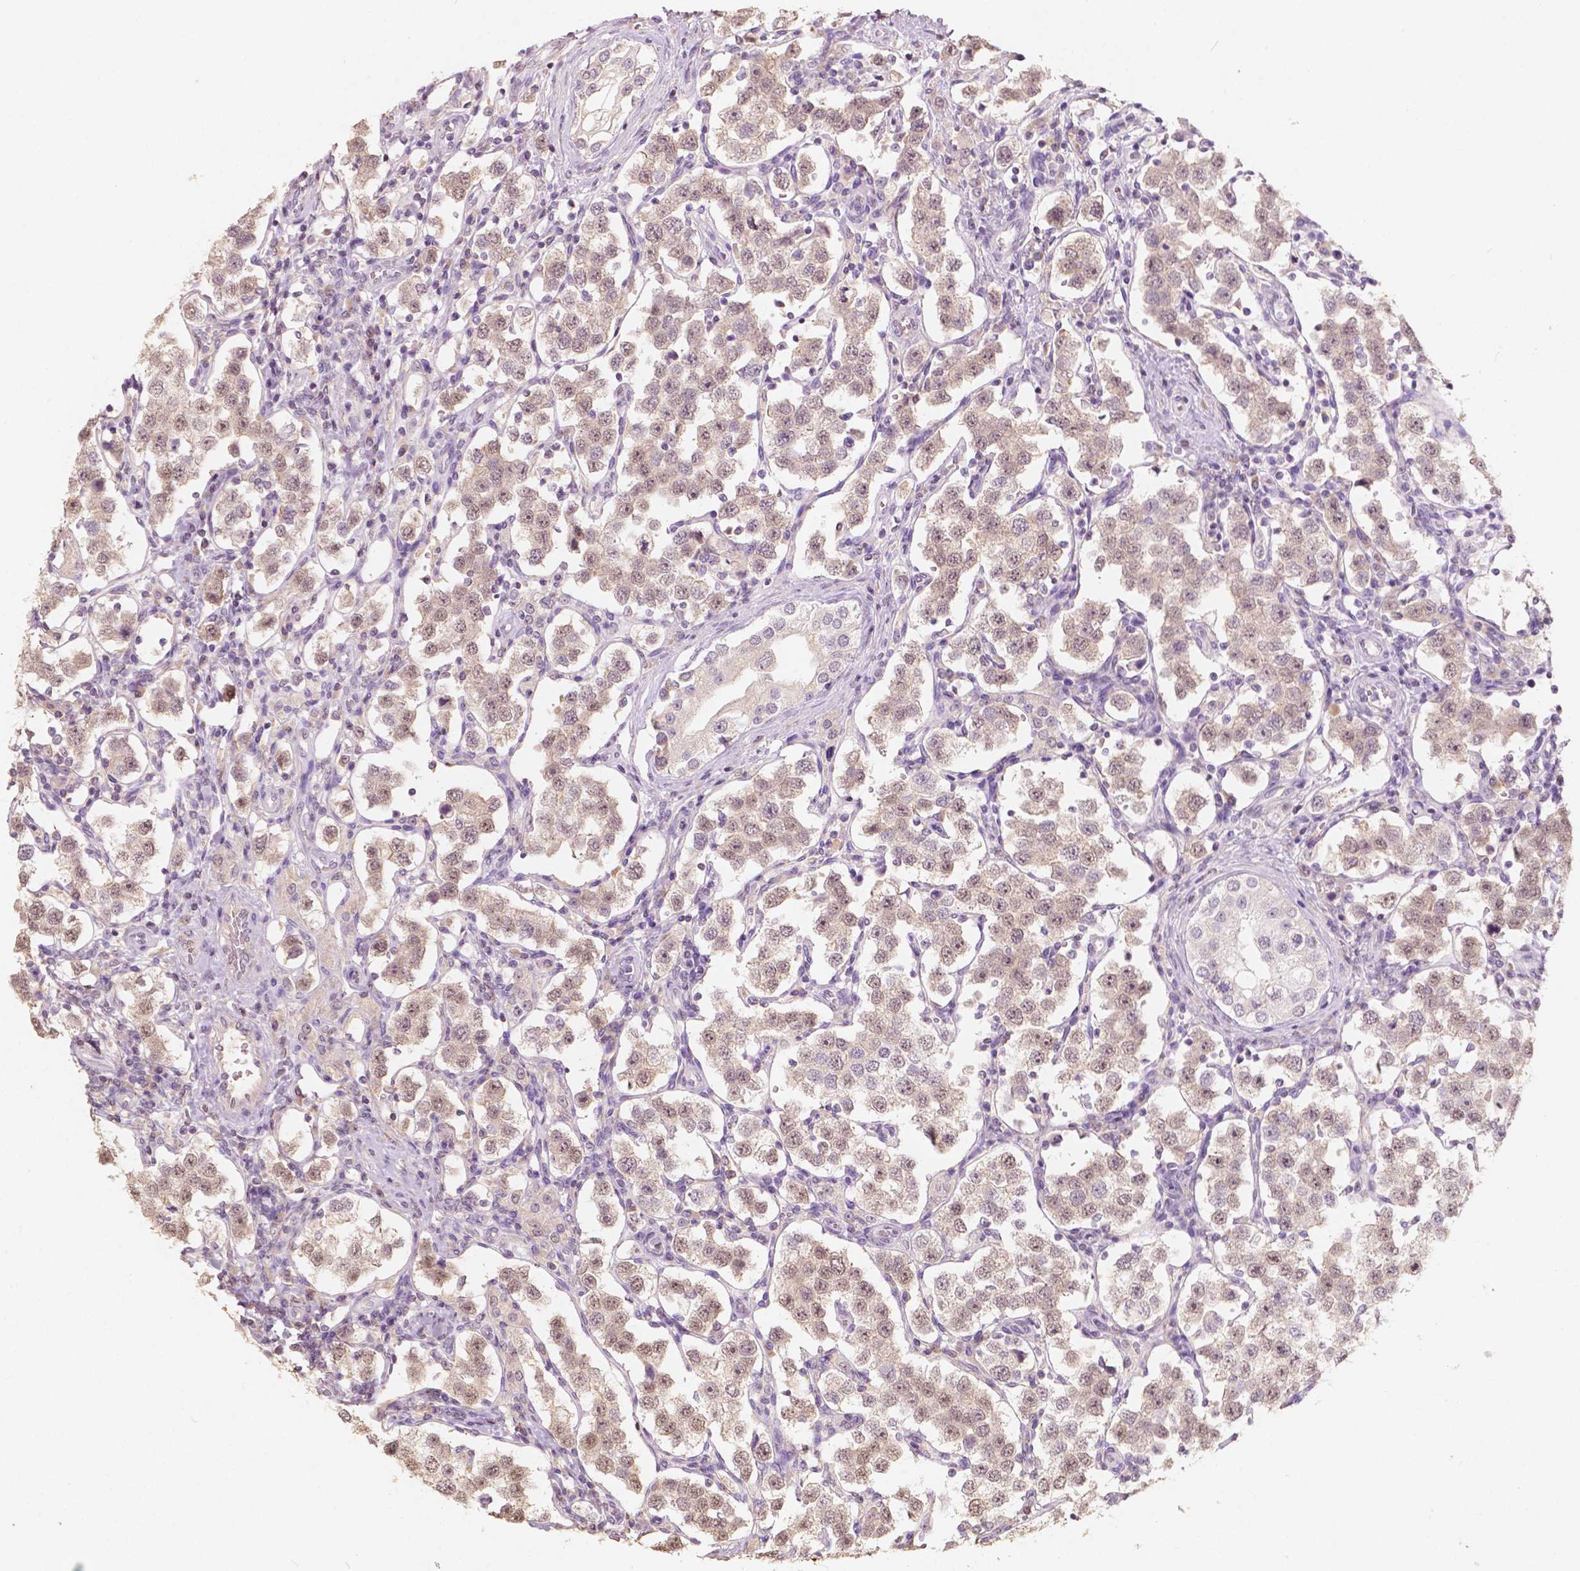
{"staining": {"intensity": "weak", "quantity": ">75%", "location": "cytoplasmic/membranous,nuclear"}, "tissue": "testis cancer", "cell_type": "Tumor cells", "image_type": "cancer", "snomed": [{"axis": "morphology", "description": "Seminoma, NOS"}, {"axis": "topography", "description": "Testis"}], "caption": "Tumor cells show low levels of weak cytoplasmic/membranous and nuclear staining in about >75% of cells in human testis cancer.", "gene": "SOX15", "patient": {"sex": "male", "age": 37}}